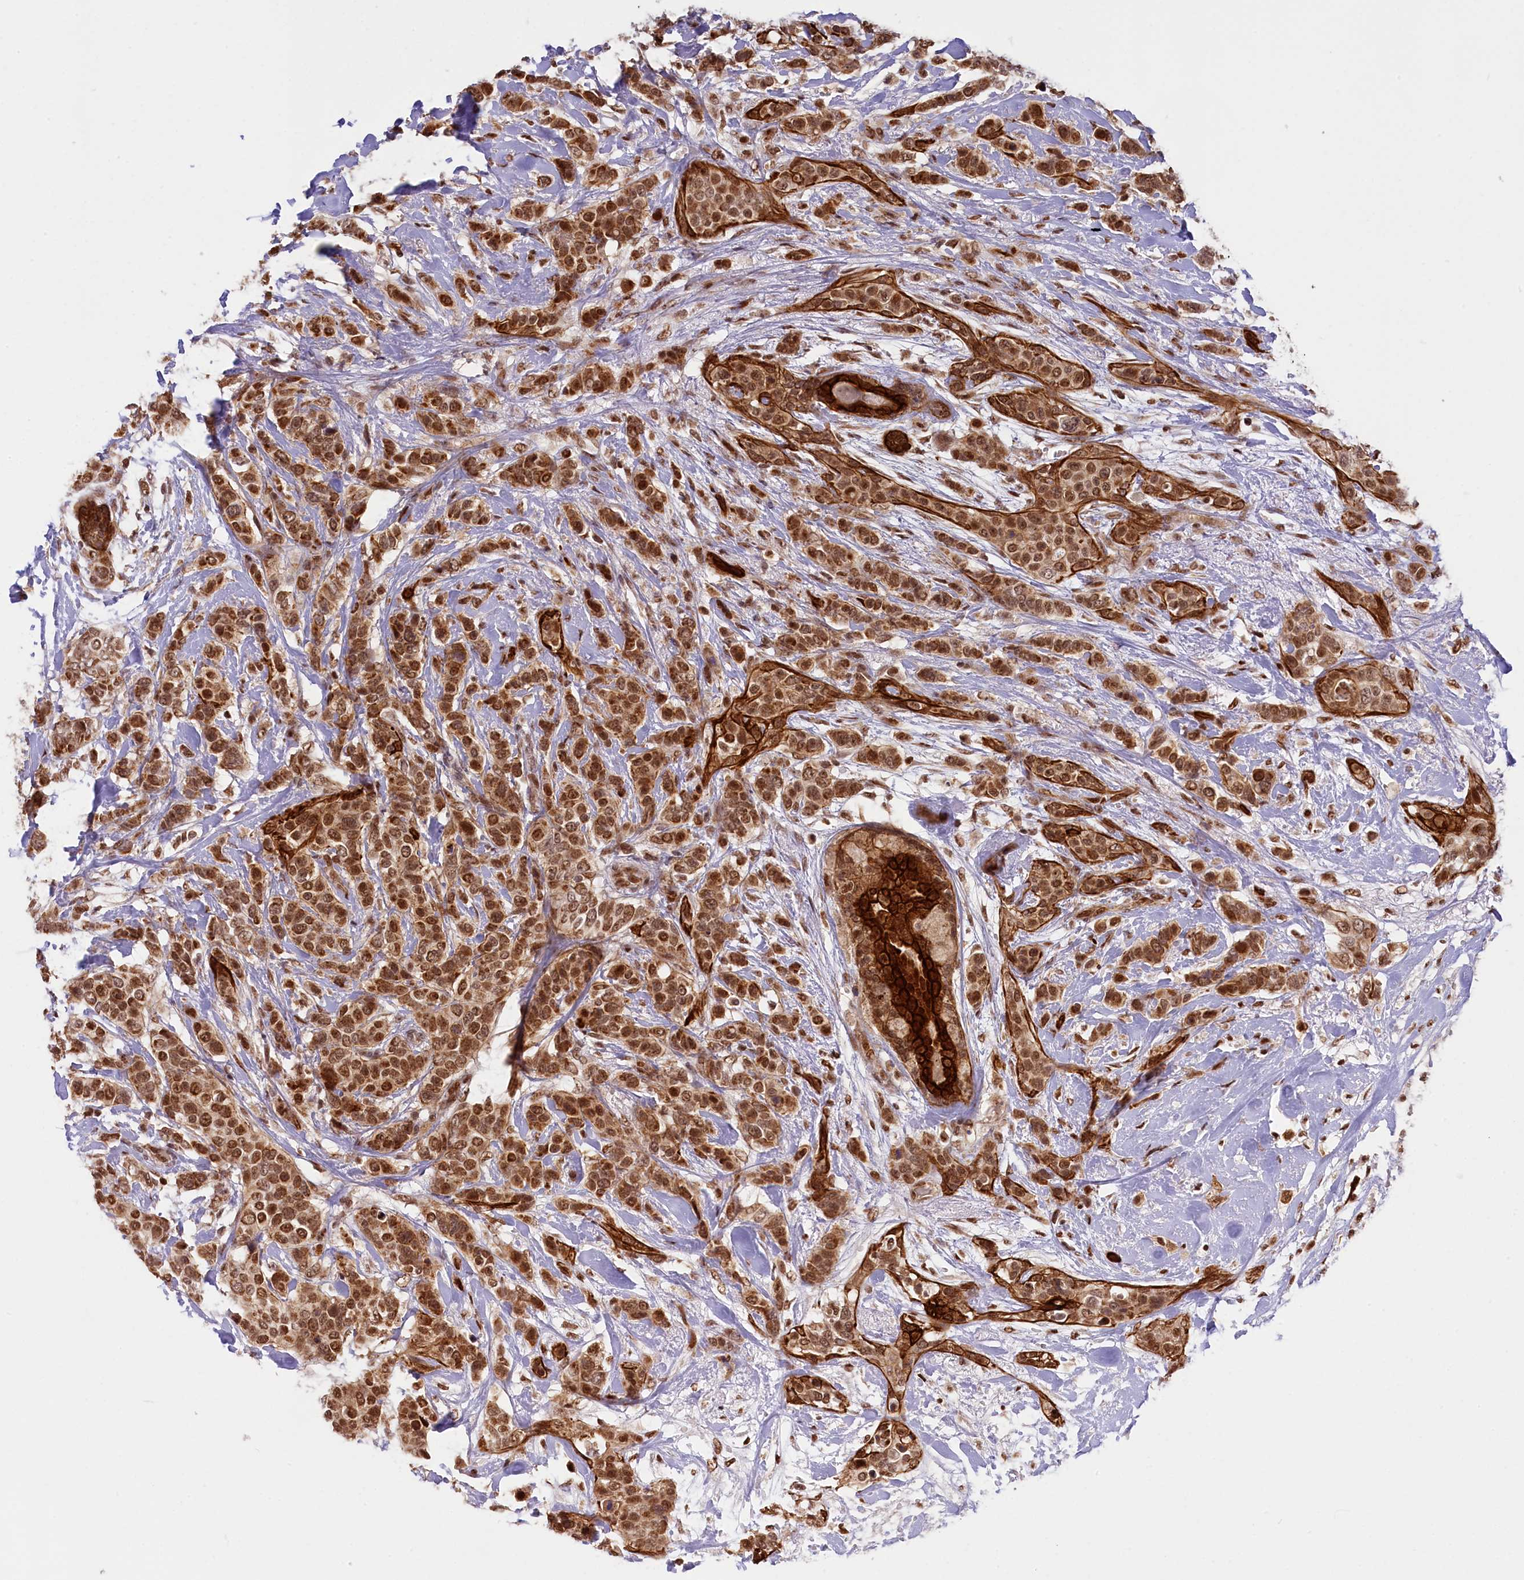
{"staining": {"intensity": "moderate", "quantity": ">75%", "location": "cytoplasmic/membranous,nuclear"}, "tissue": "breast cancer", "cell_type": "Tumor cells", "image_type": "cancer", "snomed": [{"axis": "morphology", "description": "Lobular carcinoma"}, {"axis": "topography", "description": "Breast"}], "caption": "DAB immunohistochemical staining of human lobular carcinoma (breast) exhibits moderate cytoplasmic/membranous and nuclear protein expression in about >75% of tumor cells.", "gene": "CARD8", "patient": {"sex": "female", "age": 51}}